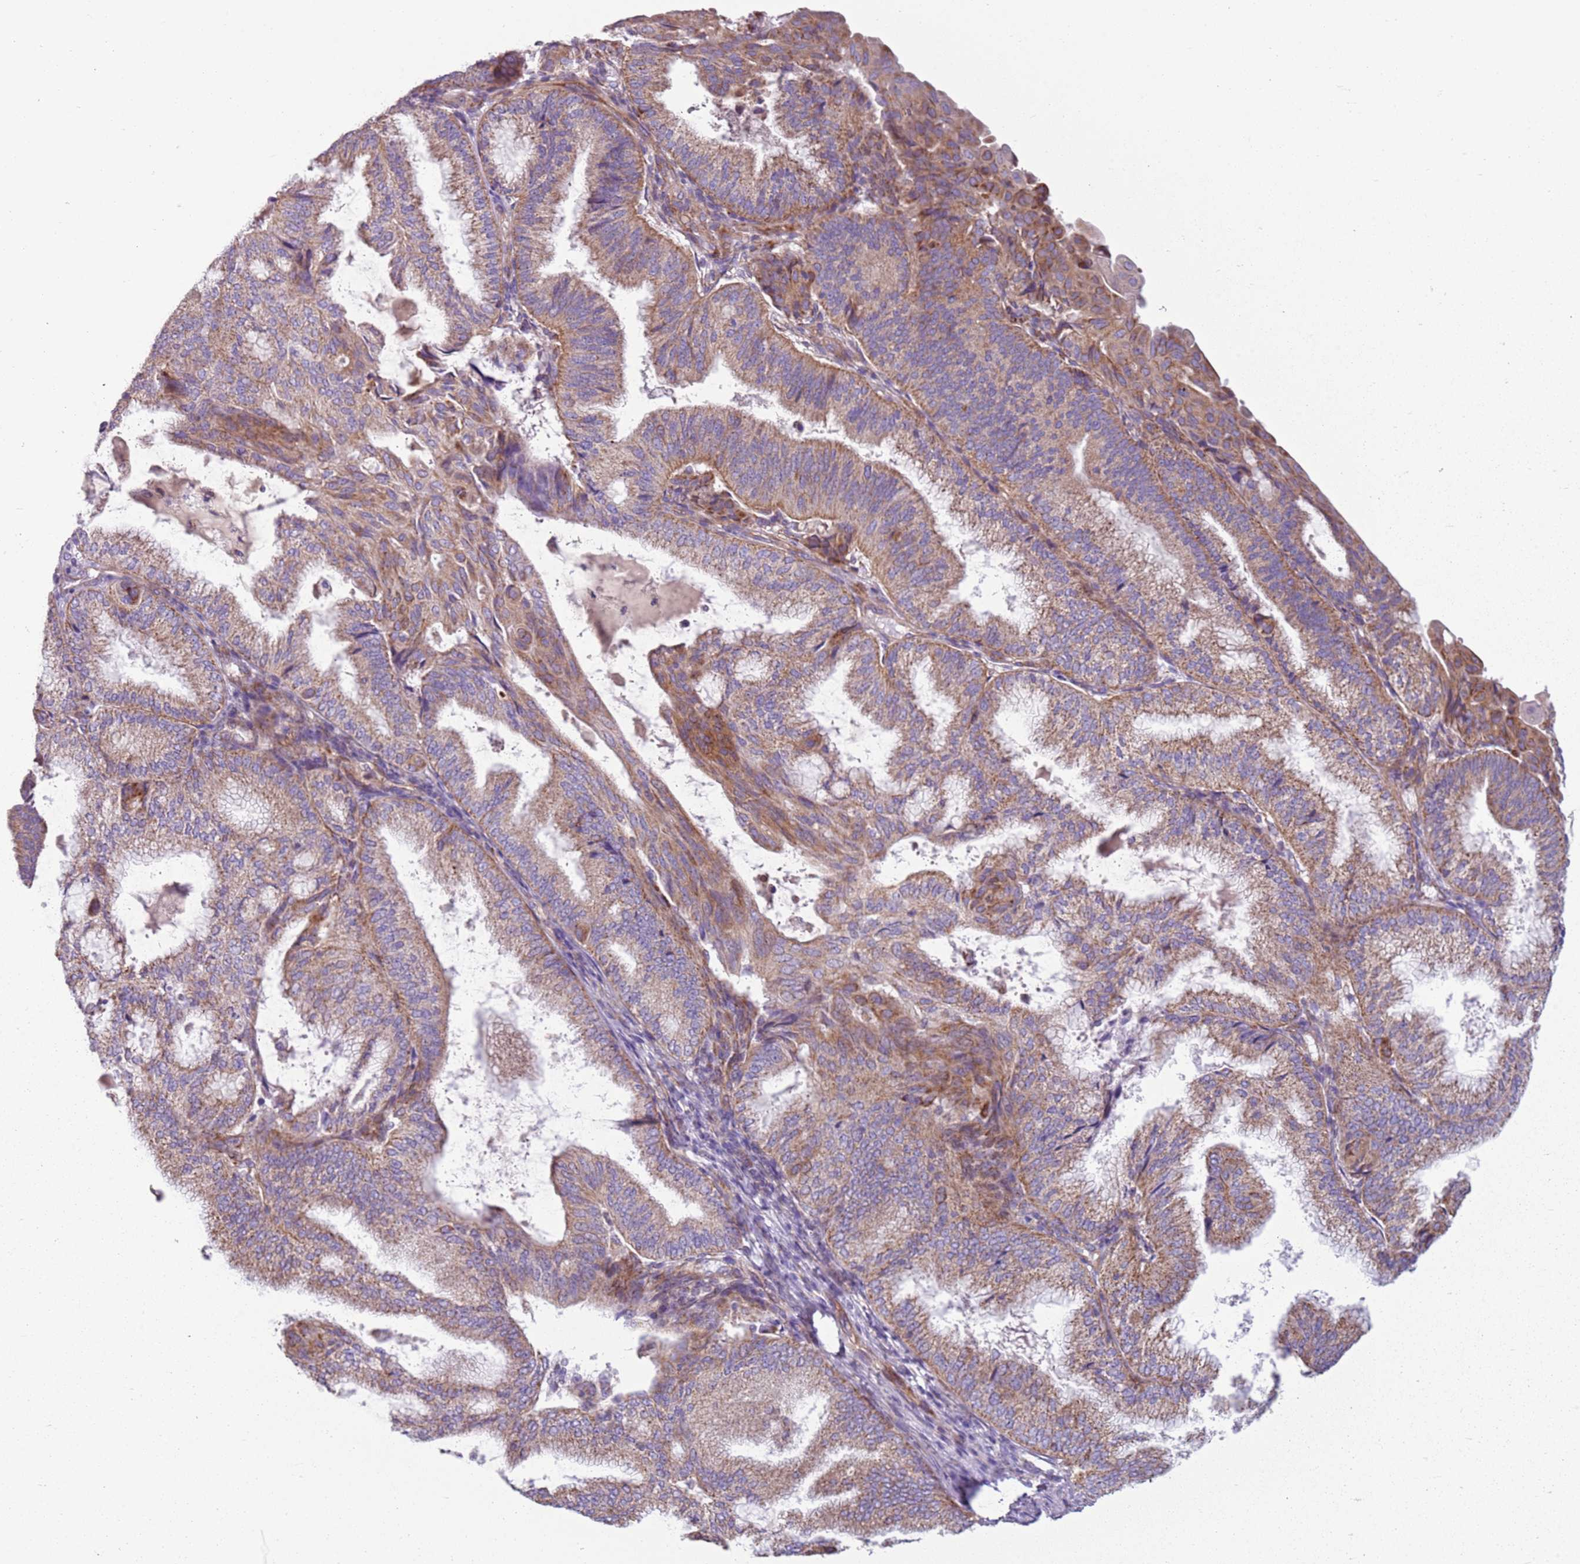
{"staining": {"intensity": "moderate", "quantity": "25%-75%", "location": "cytoplasmic/membranous"}, "tissue": "endometrial cancer", "cell_type": "Tumor cells", "image_type": "cancer", "snomed": [{"axis": "morphology", "description": "Adenocarcinoma, NOS"}, {"axis": "topography", "description": "Endometrium"}], "caption": "The immunohistochemical stain highlights moderate cytoplasmic/membranous staining in tumor cells of endometrial adenocarcinoma tissue.", "gene": "TMEM200C", "patient": {"sex": "female", "age": 49}}